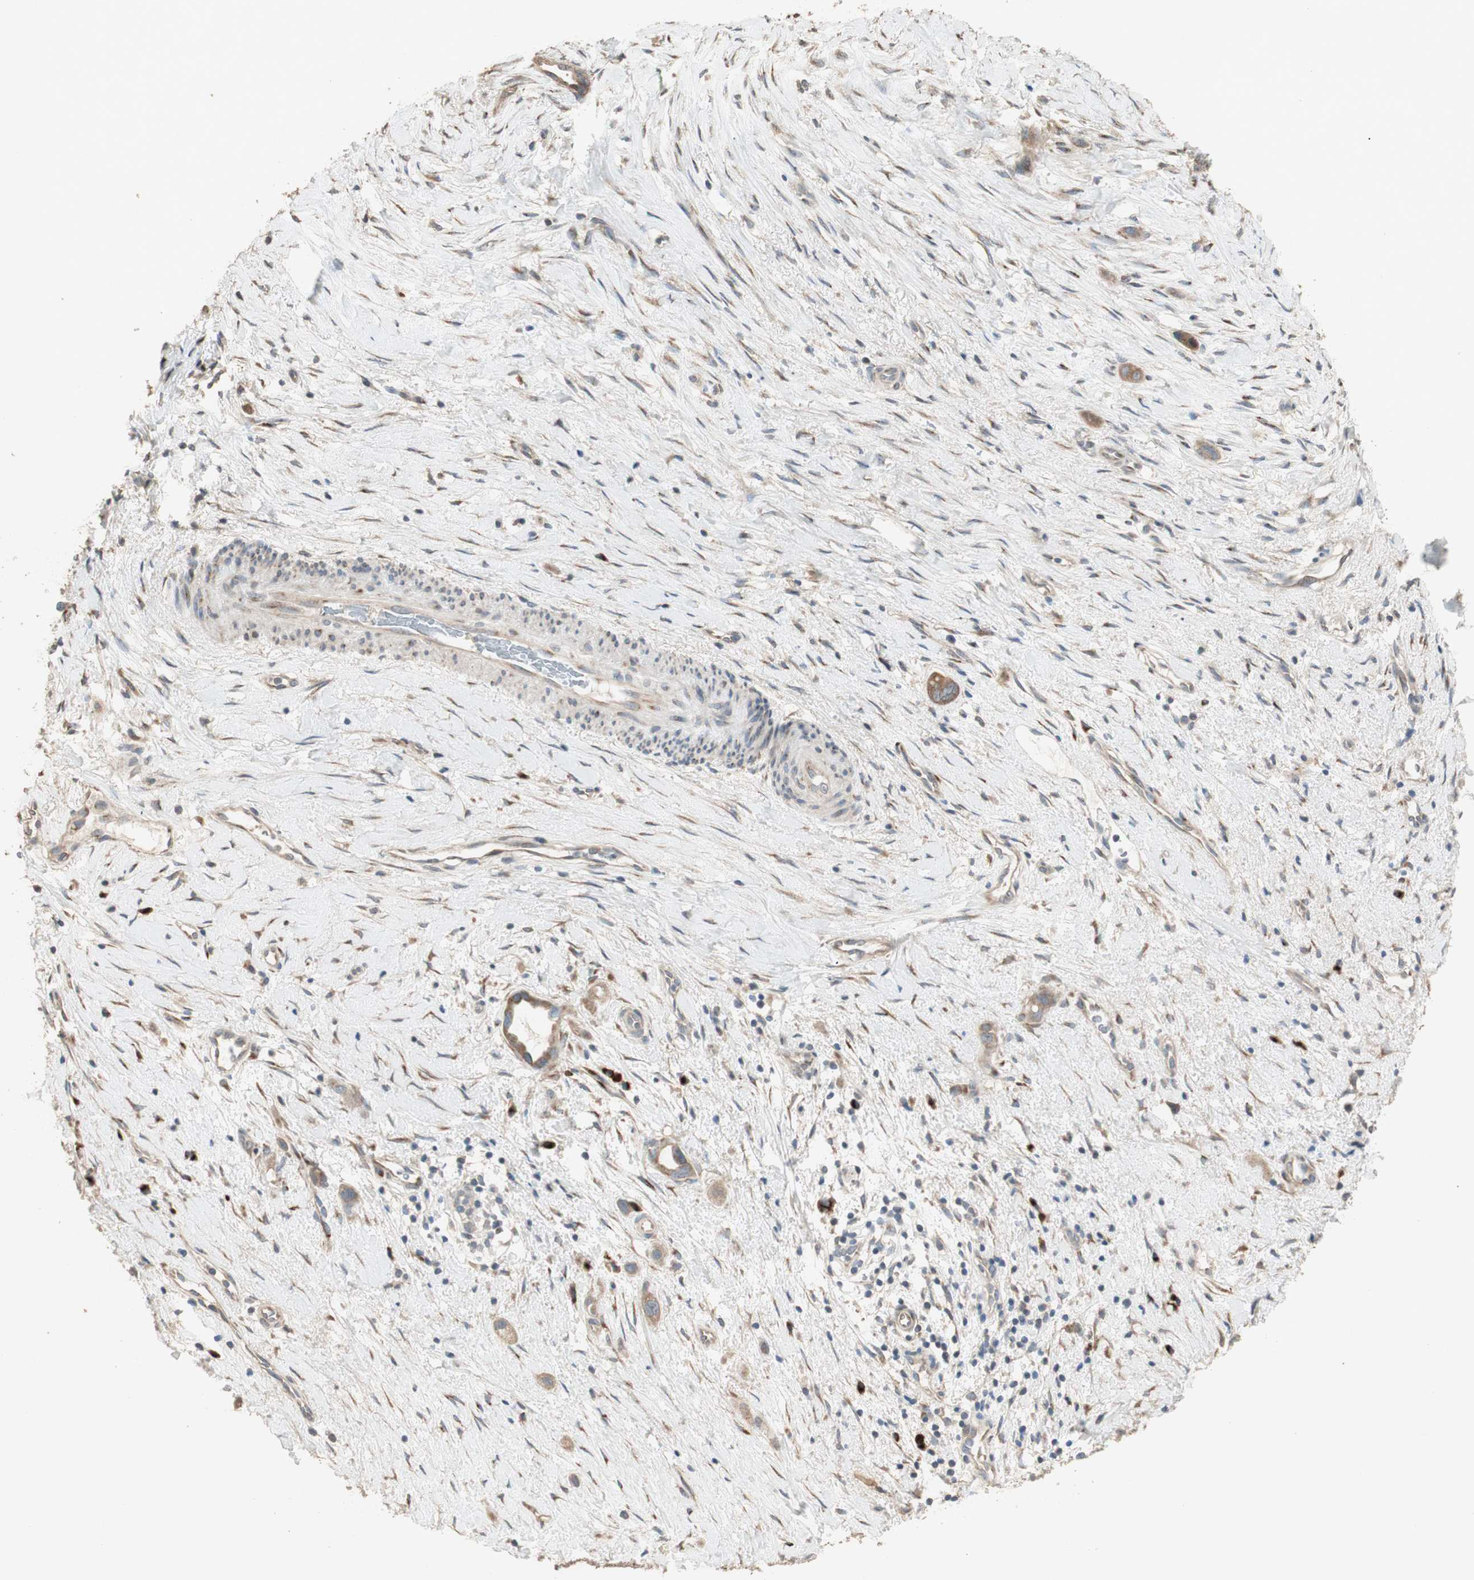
{"staining": {"intensity": "moderate", "quantity": ">75%", "location": "cytoplasmic/membranous"}, "tissue": "liver cancer", "cell_type": "Tumor cells", "image_type": "cancer", "snomed": [{"axis": "morphology", "description": "Cholangiocarcinoma"}, {"axis": "topography", "description": "Liver"}], "caption": "The immunohistochemical stain labels moderate cytoplasmic/membranous positivity in tumor cells of liver cholangiocarcinoma tissue.", "gene": "RARRES1", "patient": {"sex": "female", "age": 65}}